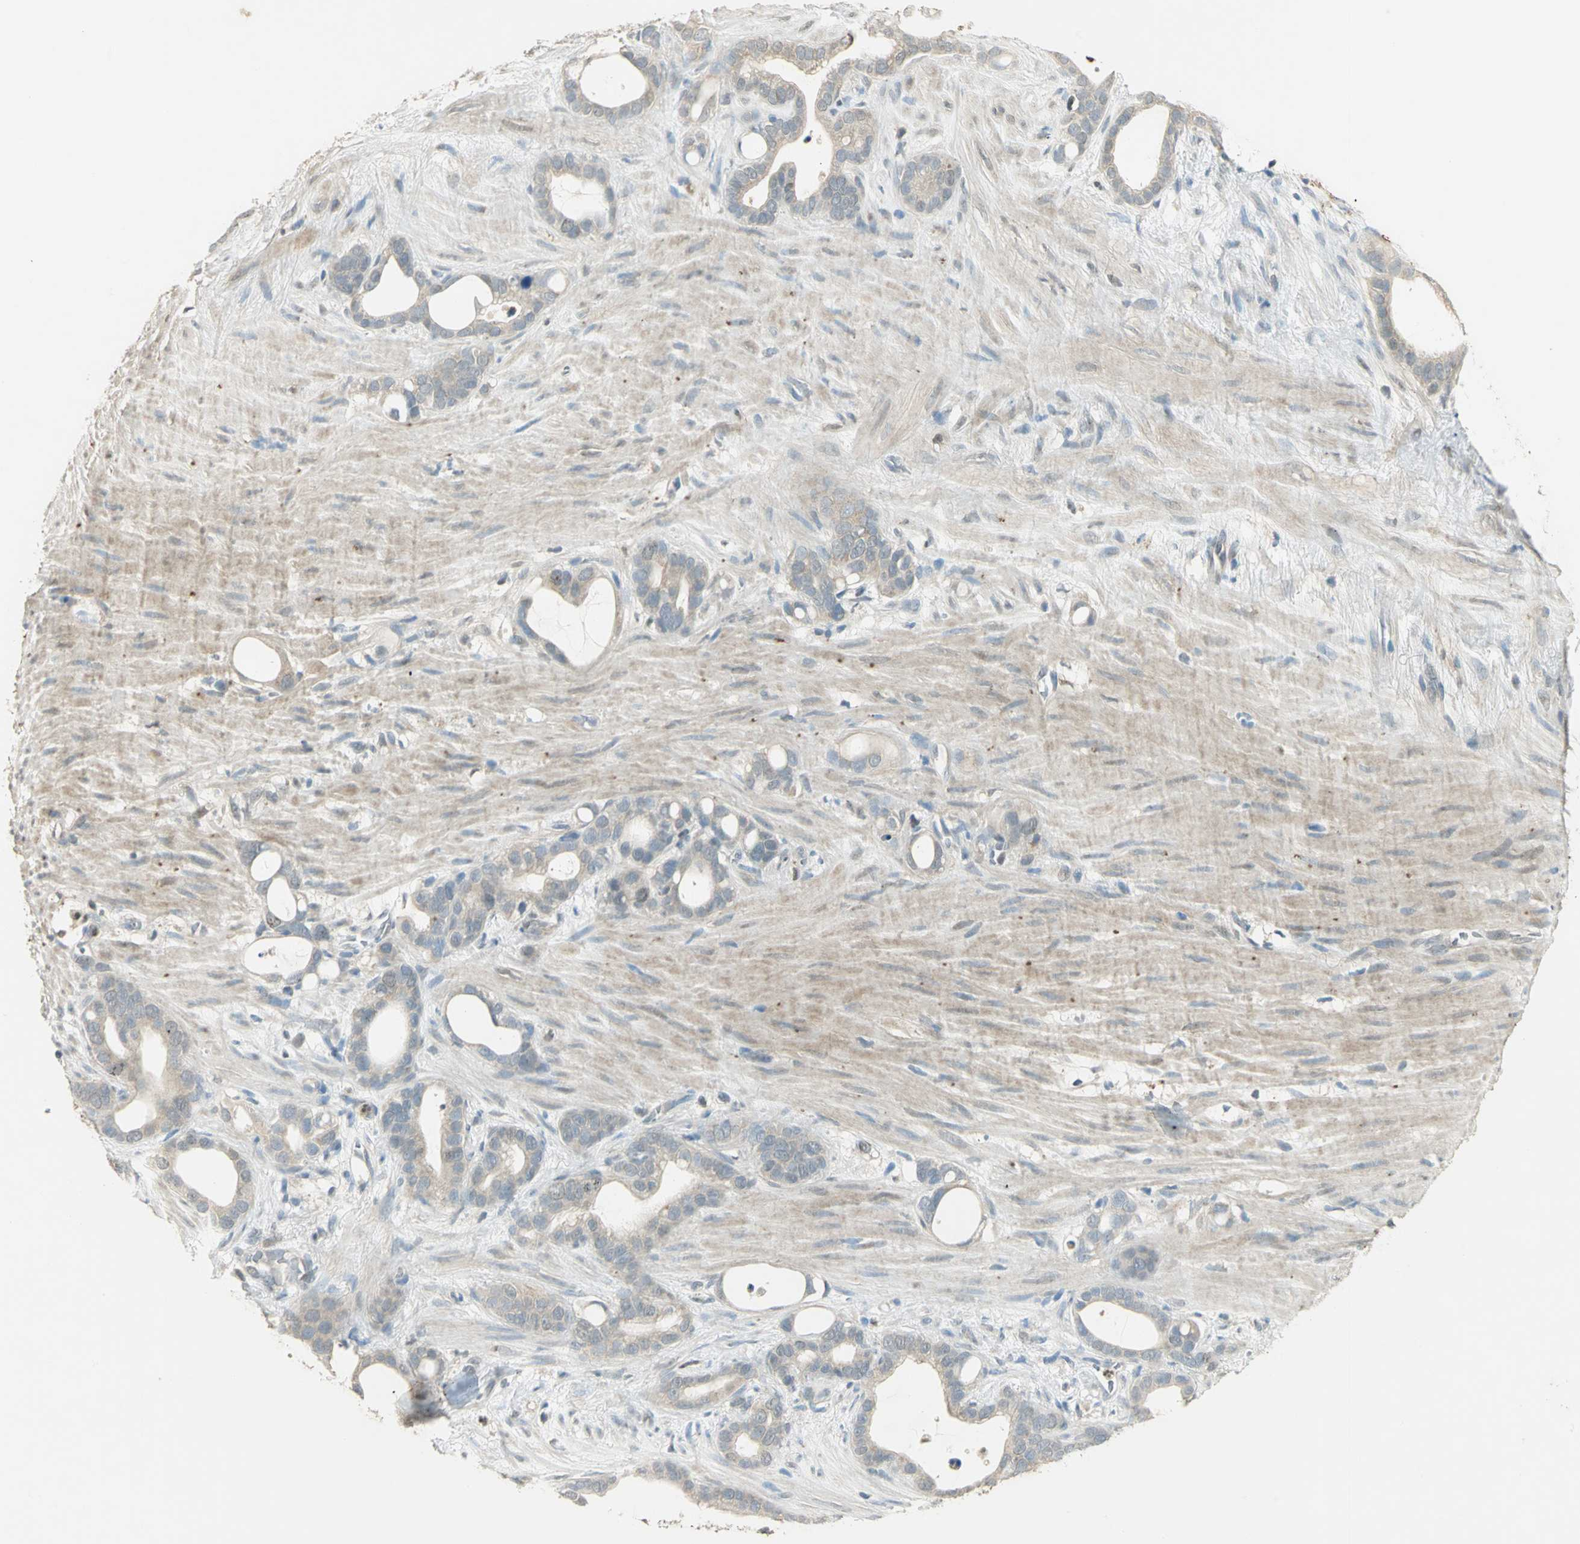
{"staining": {"intensity": "weak", "quantity": "25%-75%", "location": "cytoplasmic/membranous"}, "tissue": "stomach cancer", "cell_type": "Tumor cells", "image_type": "cancer", "snomed": [{"axis": "morphology", "description": "Adenocarcinoma, NOS"}, {"axis": "topography", "description": "Stomach"}], "caption": "Adenocarcinoma (stomach) tissue shows weak cytoplasmic/membranous expression in about 25%-75% of tumor cells, visualized by immunohistochemistry.", "gene": "BIRC2", "patient": {"sex": "female", "age": 75}}